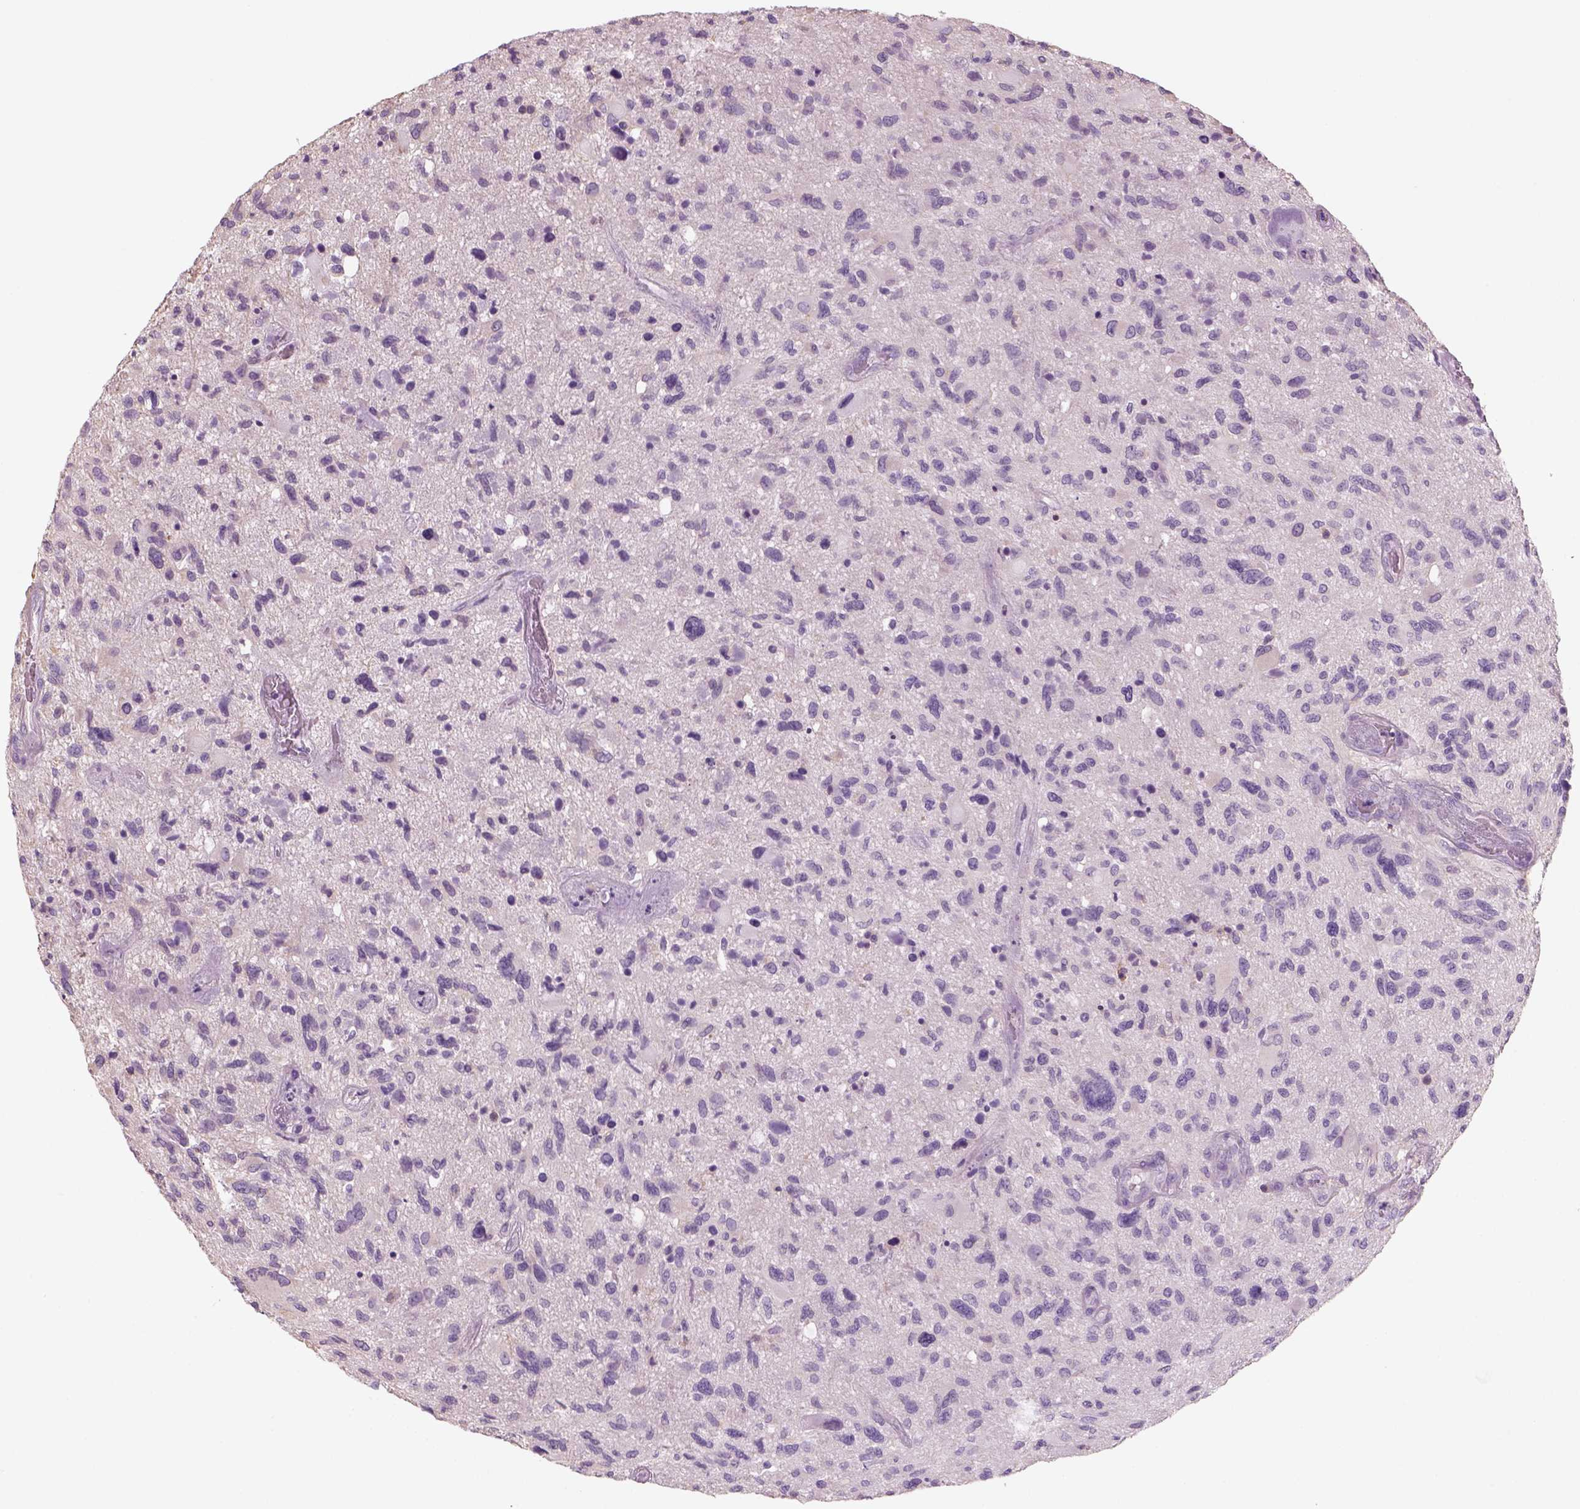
{"staining": {"intensity": "negative", "quantity": "none", "location": "none"}, "tissue": "glioma", "cell_type": "Tumor cells", "image_type": "cancer", "snomed": [{"axis": "morphology", "description": "Glioma, malignant, NOS"}, {"axis": "morphology", "description": "Glioma, malignant, High grade"}, {"axis": "topography", "description": "Brain"}], "caption": "Immunohistochemistry (IHC) micrograph of human glioma (malignant) stained for a protein (brown), which shows no staining in tumor cells.", "gene": "SLC1A7", "patient": {"sex": "female", "age": 71}}